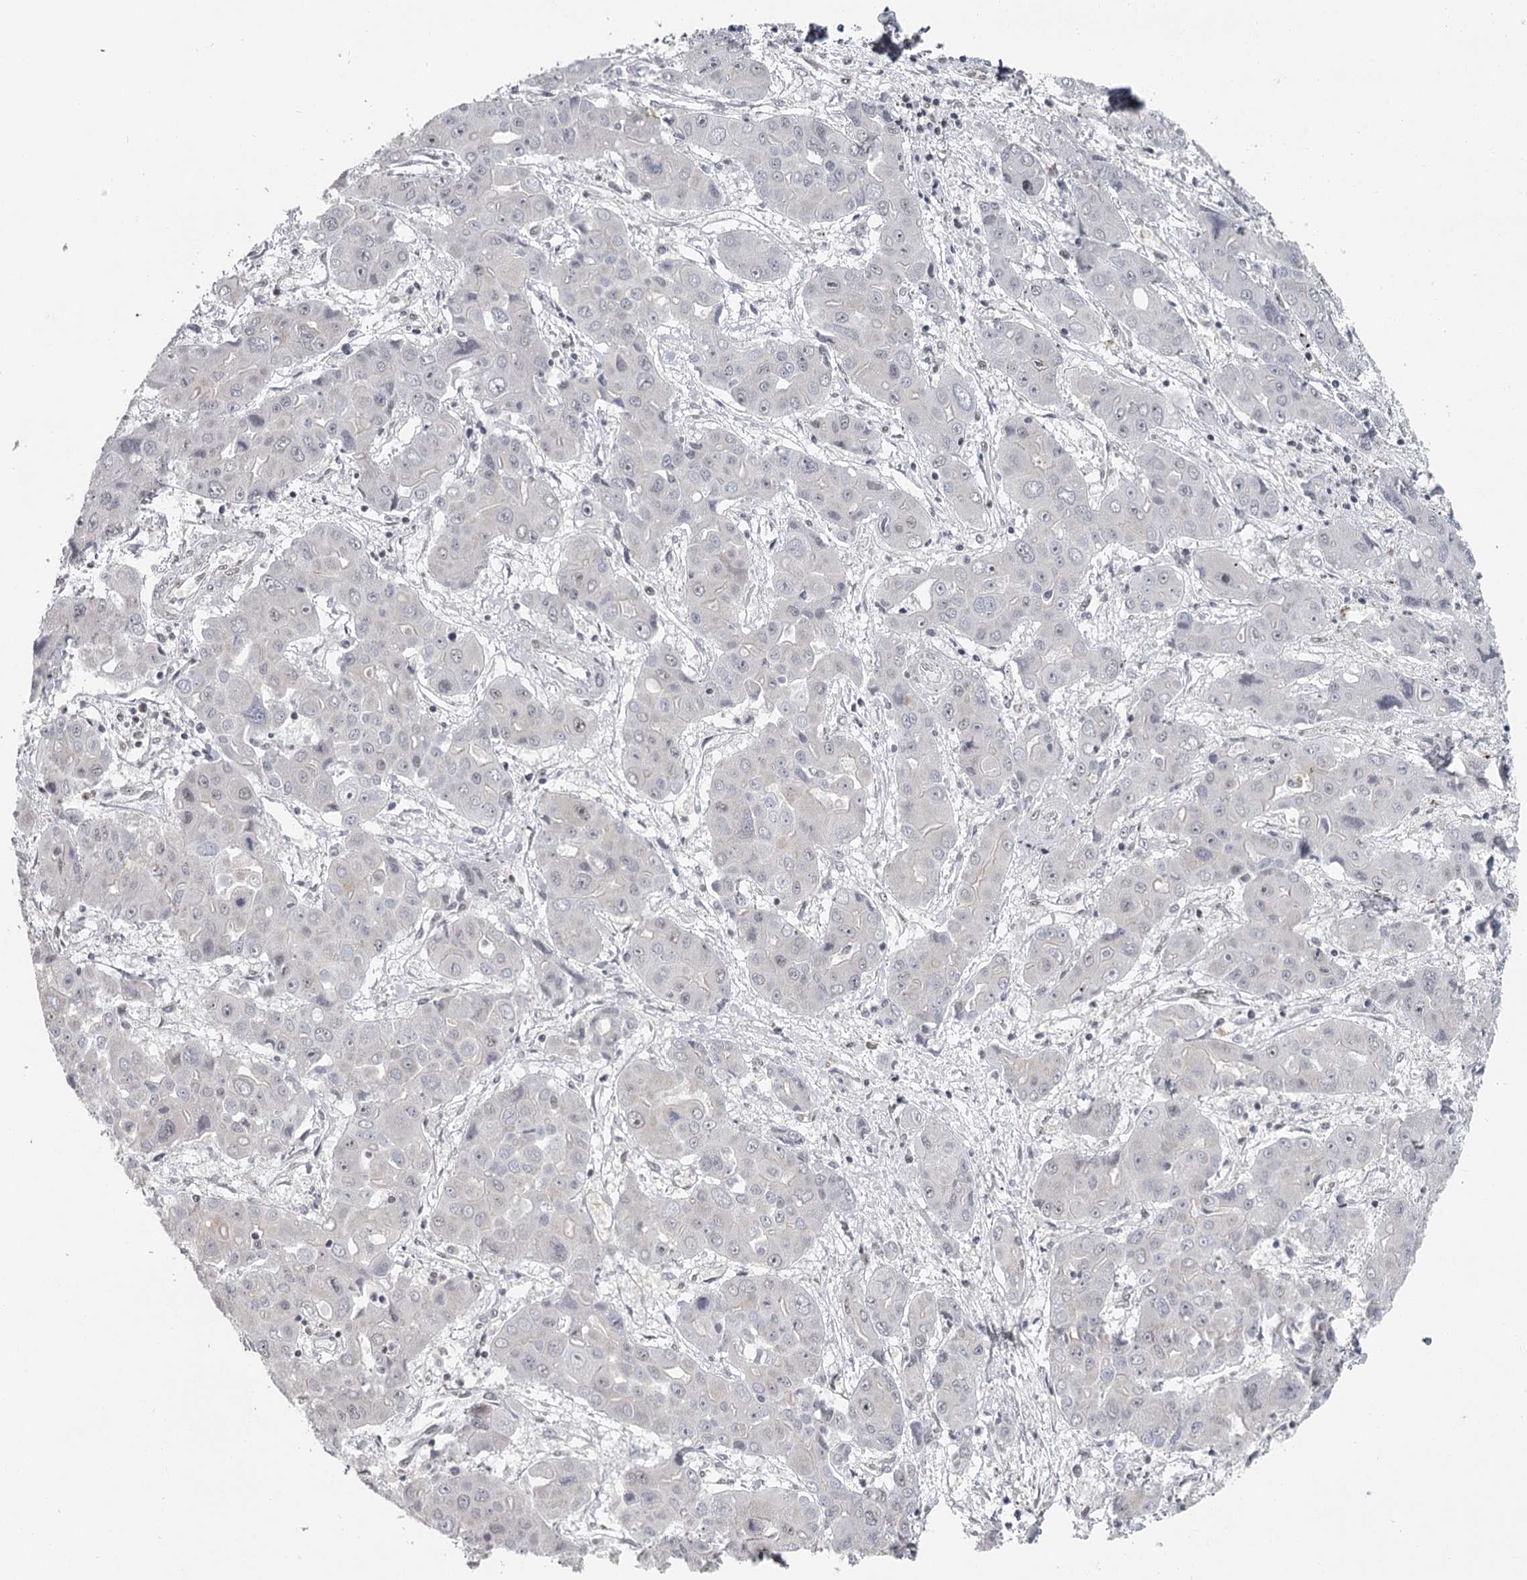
{"staining": {"intensity": "negative", "quantity": "none", "location": "none"}, "tissue": "liver cancer", "cell_type": "Tumor cells", "image_type": "cancer", "snomed": [{"axis": "morphology", "description": "Cholangiocarcinoma"}, {"axis": "topography", "description": "Liver"}], "caption": "Immunohistochemistry (IHC) of liver cholangiocarcinoma exhibits no staining in tumor cells.", "gene": "FAM13C", "patient": {"sex": "male", "age": 67}}